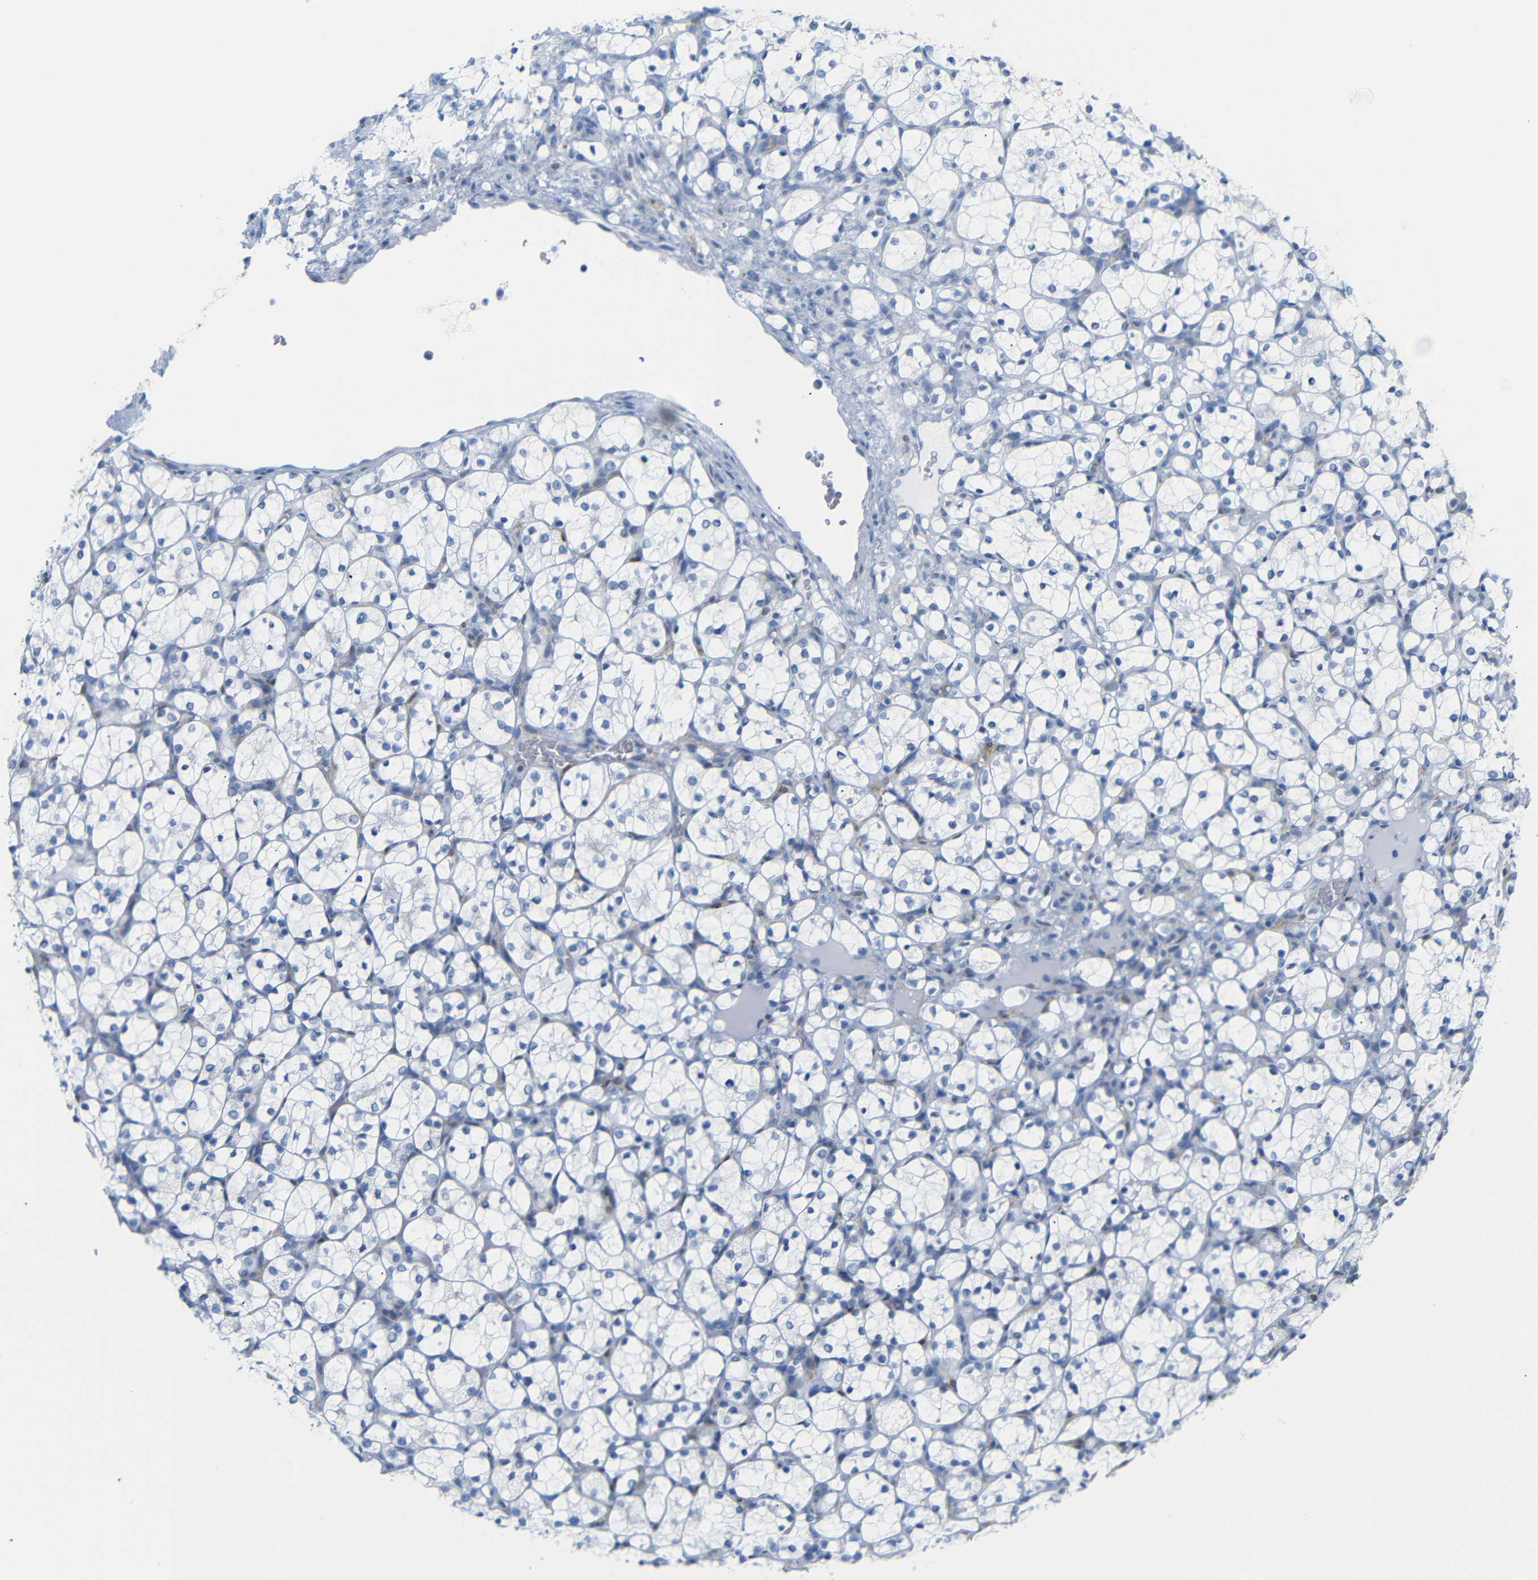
{"staining": {"intensity": "negative", "quantity": "none", "location": "none"}, "tissue": "renal cancer", "cell_type": "Tumor cells", "image_type": "cancer", "snomed": [{"axis": "morphology", "description": "Adenocarcinoma, NOS"}, {"axis": "topography", "description": "Kidney"}], "caption": "Micrograph shows no protein positivity in tumor cells of renal cancer tissue. (DAB immunohistochemistry (IHC) visualized using brightfield microscopy, high magnification).", "gene": "MT1A", "patient": {"sex": "female", "age": 69}}